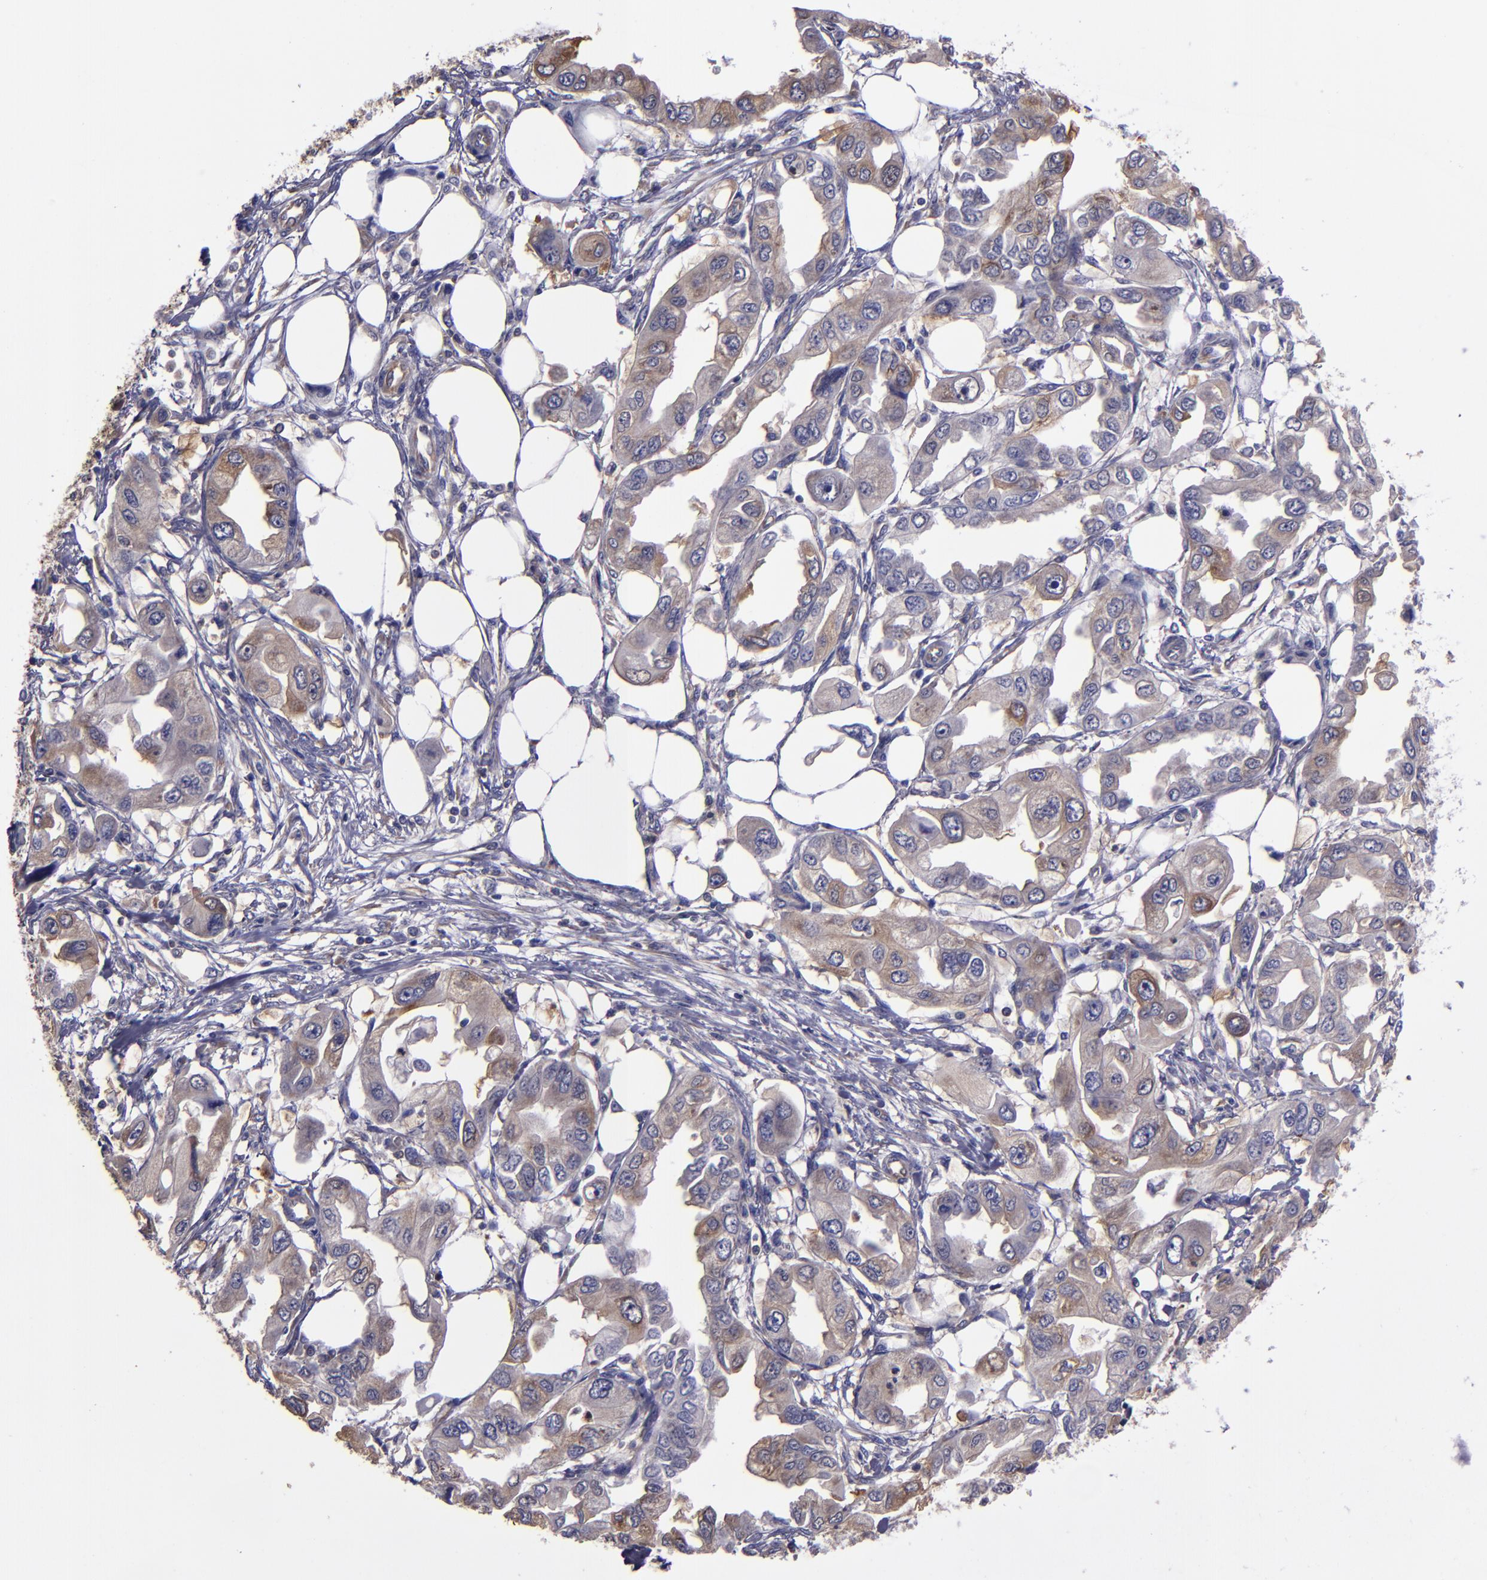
{"staining": {"intensity": "moderate", "quantity": "25%-75%", "location": "cytoplasmic/membranous"}, "tissue": "endometrial cancer", "cell_type": "Tumor cells", "image_type": "cancer", "snomed": [{"axis": "morphology", "description": "Adenocarcinoma, NOS"}, {"axis": "topography", "description": "Endometrium"}], "caption": "This image shows endometrial adenocarcinoma stained with immunohistochemistry to label a protein in brown. The cytoplasmic/membranous of tumor cells show moderate positivity for the protein. Nuclei are counter-stained blue.", "gene": "CARS1", "patient": {"sex": "female", "age": 67}}